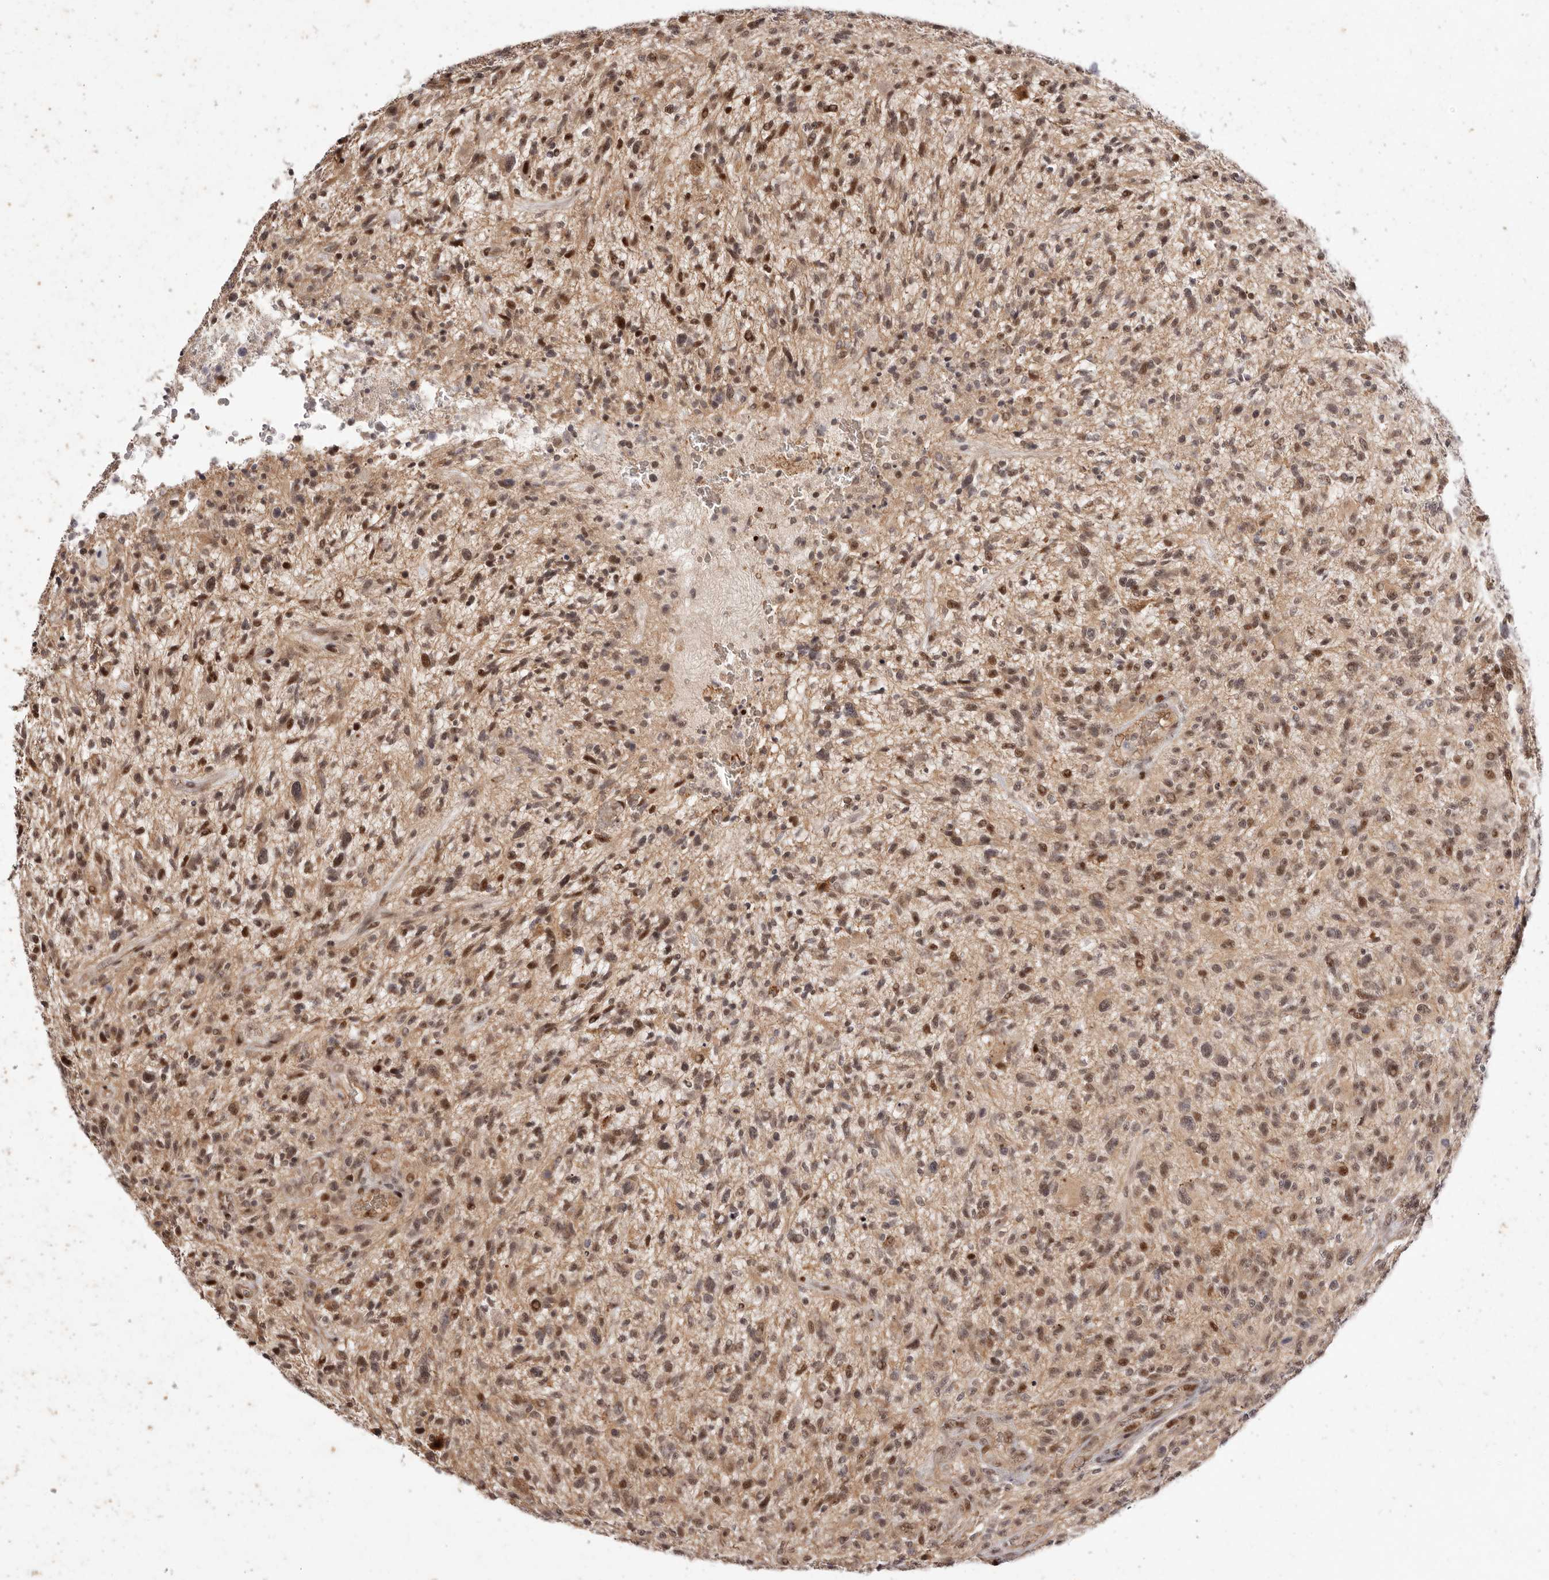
{"staining": {"intensity": "moderate", "quantity": ">75%", "location": "nuclear"}, "tissue": "glioma", "cell_type": "Tumor cells", "image_type": "cancer", "snomed": [{"axis": "morphology", "description": "Glioma, malignant, High grade"}, {"axis": "topography", "description": "Brain"}], "caption": "About >75% of tumor cells in glioma display moderate nuclear protein staining as visualized by brown immunohistochemical staining.", "gene": "WRN", "patient": {"sex": "male", "age": 47}}